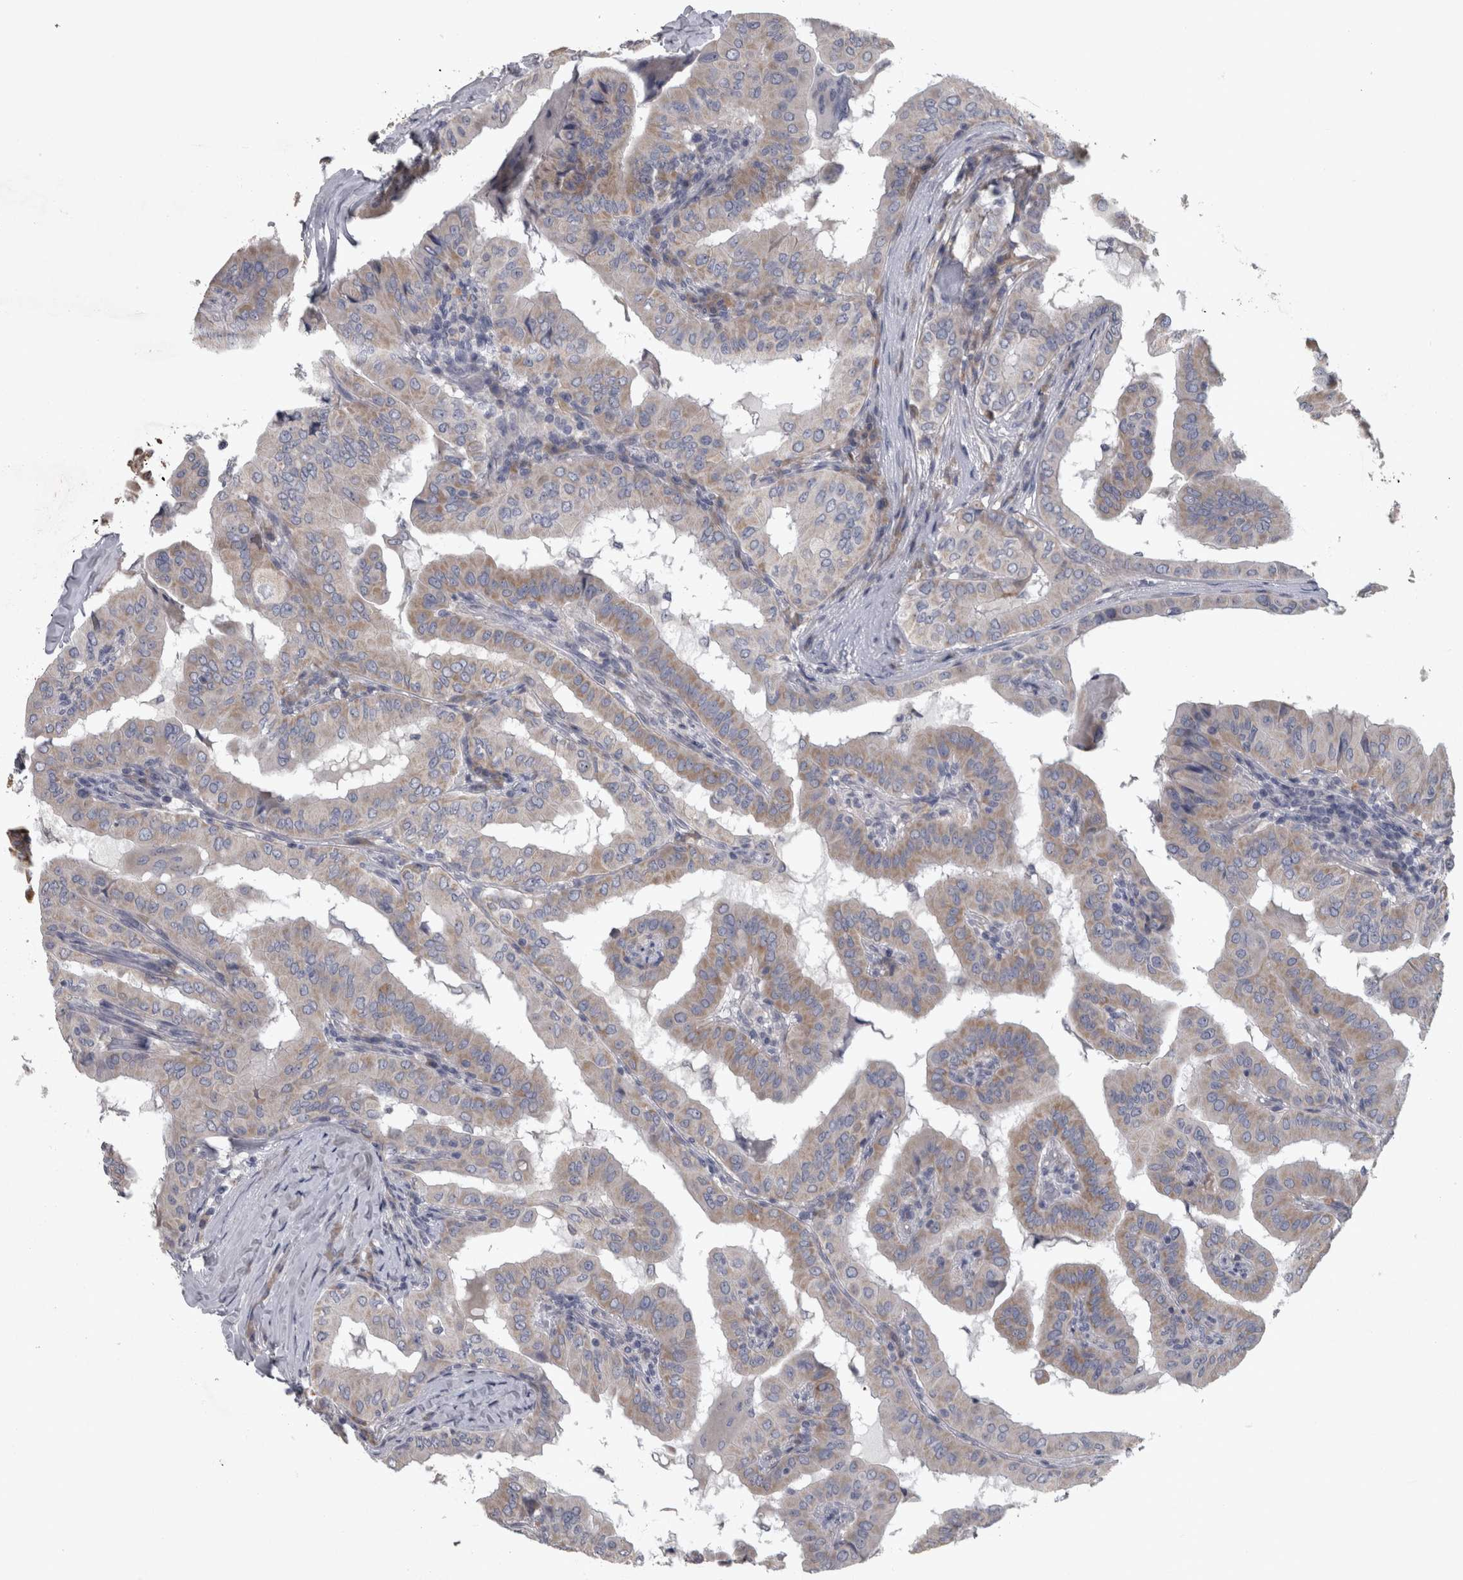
{"staining": {"intensity": "moderate", "quantity": "25%-75%", "location": "cytoplasmic/membranous"}, "tissue": "thyroid cancer", "cell_type": "Tumor cells", "image_type": "cancer", "snomed": [{"axis": "morphology", "description": "Papillary adenocarcinoma, NOS"}, {"axis": "topography", "description": "Thyroid gland"}], "caption": "Thyroid cancer stained with DAB immunohistochemistry displays medium levels of moderate cytoplasmic/membranous expression in about 25%-75% of tumor cells.", "gene": "DBT", "patient": {"sex": "male", "age": 33}}